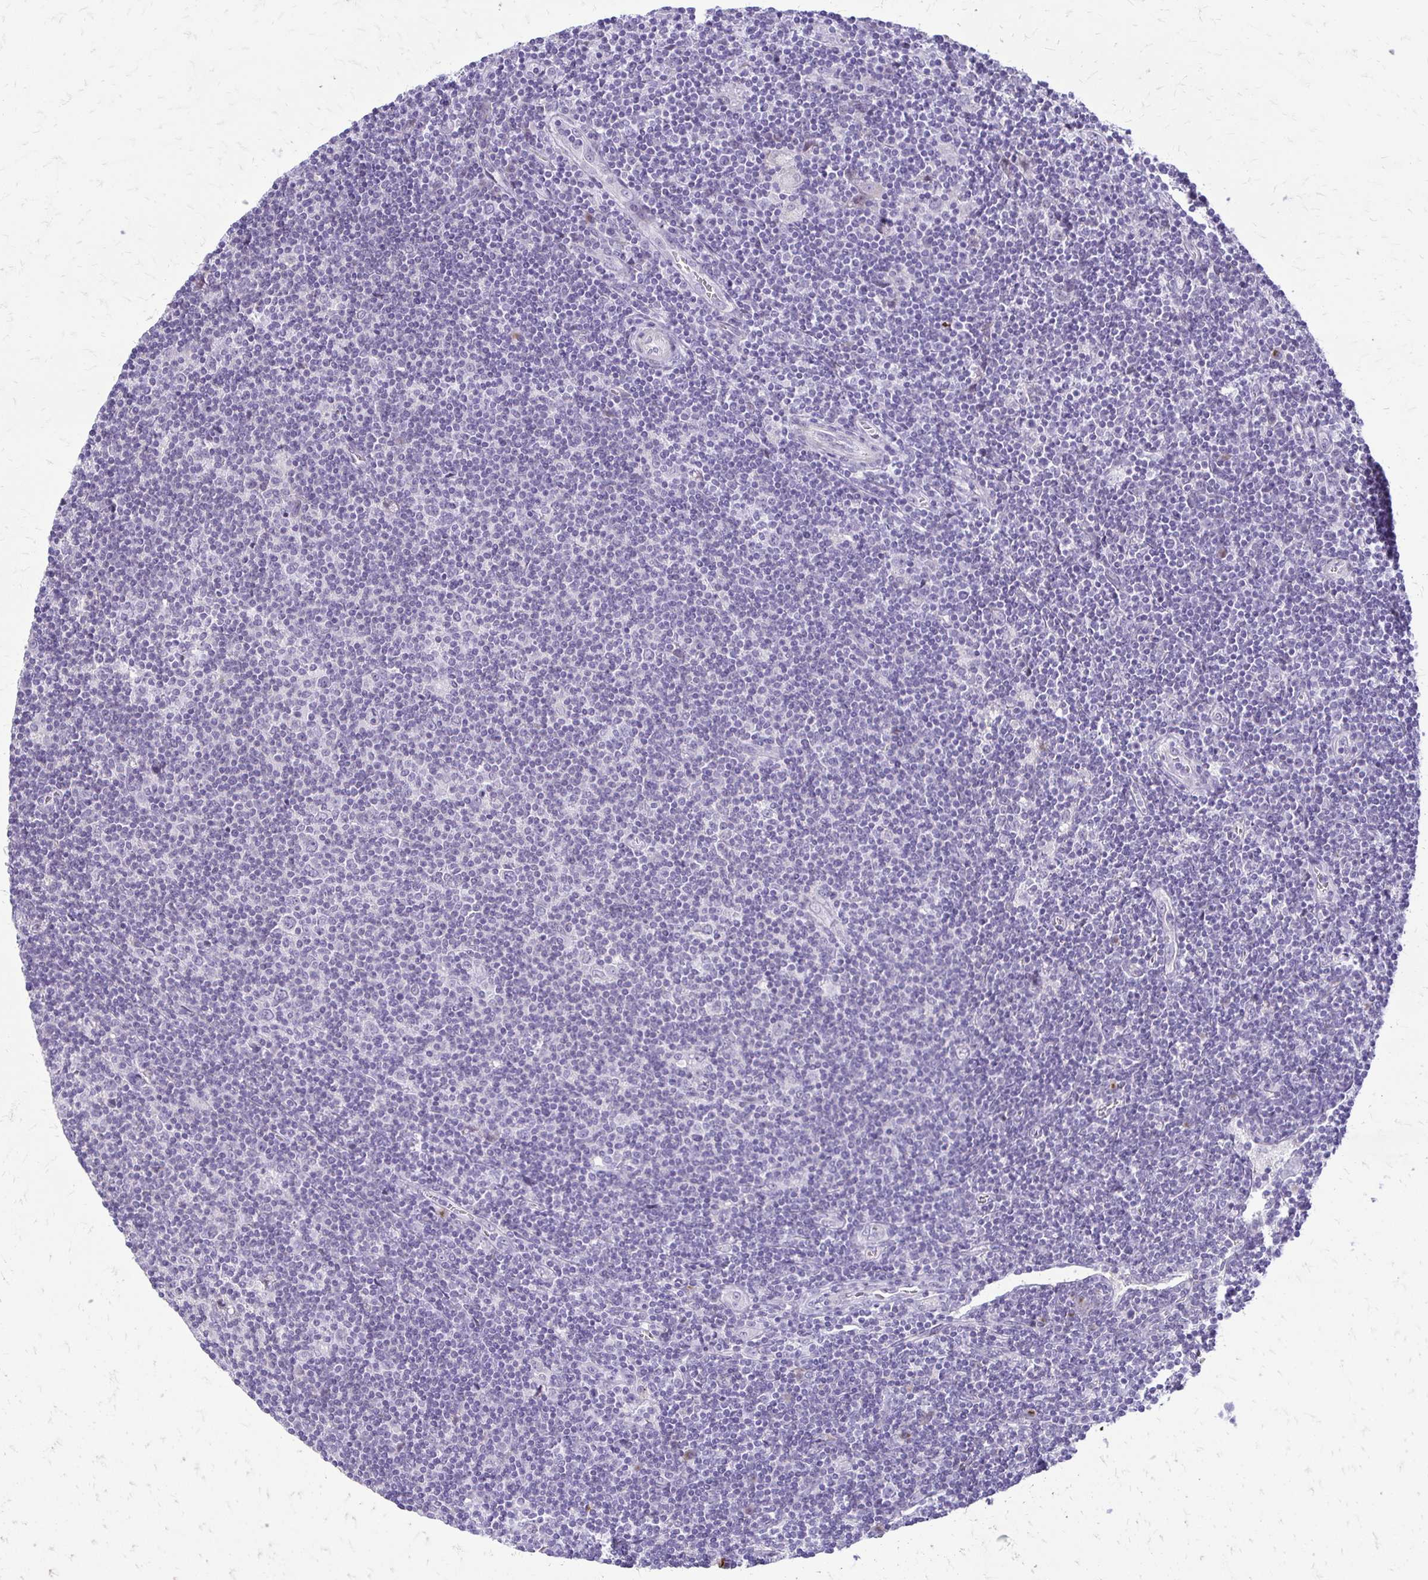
{"staining": {"intensity": "negative", "quantity": "none", "location": "none"}, "tissue": "lymphoma", "cell_type": "Tumor cells", "image_type": "cancer", "snomed": [{"axis": "morphology", "description": "Hodgkin's disease, NOS"}, {"axis": "topography", "description": "Lymph node"}], "caption": "A high-resolution histopathology image shows immunohistochemistry staining of Hodgkin's disease, which exhibits no significant positivity in tumor cells. (DAB (3,3'-diaminobenzidine) immunohistochemistry, high magnification).", "gene": "EPYC", "patient": {"sex": "male", "age": 40}}